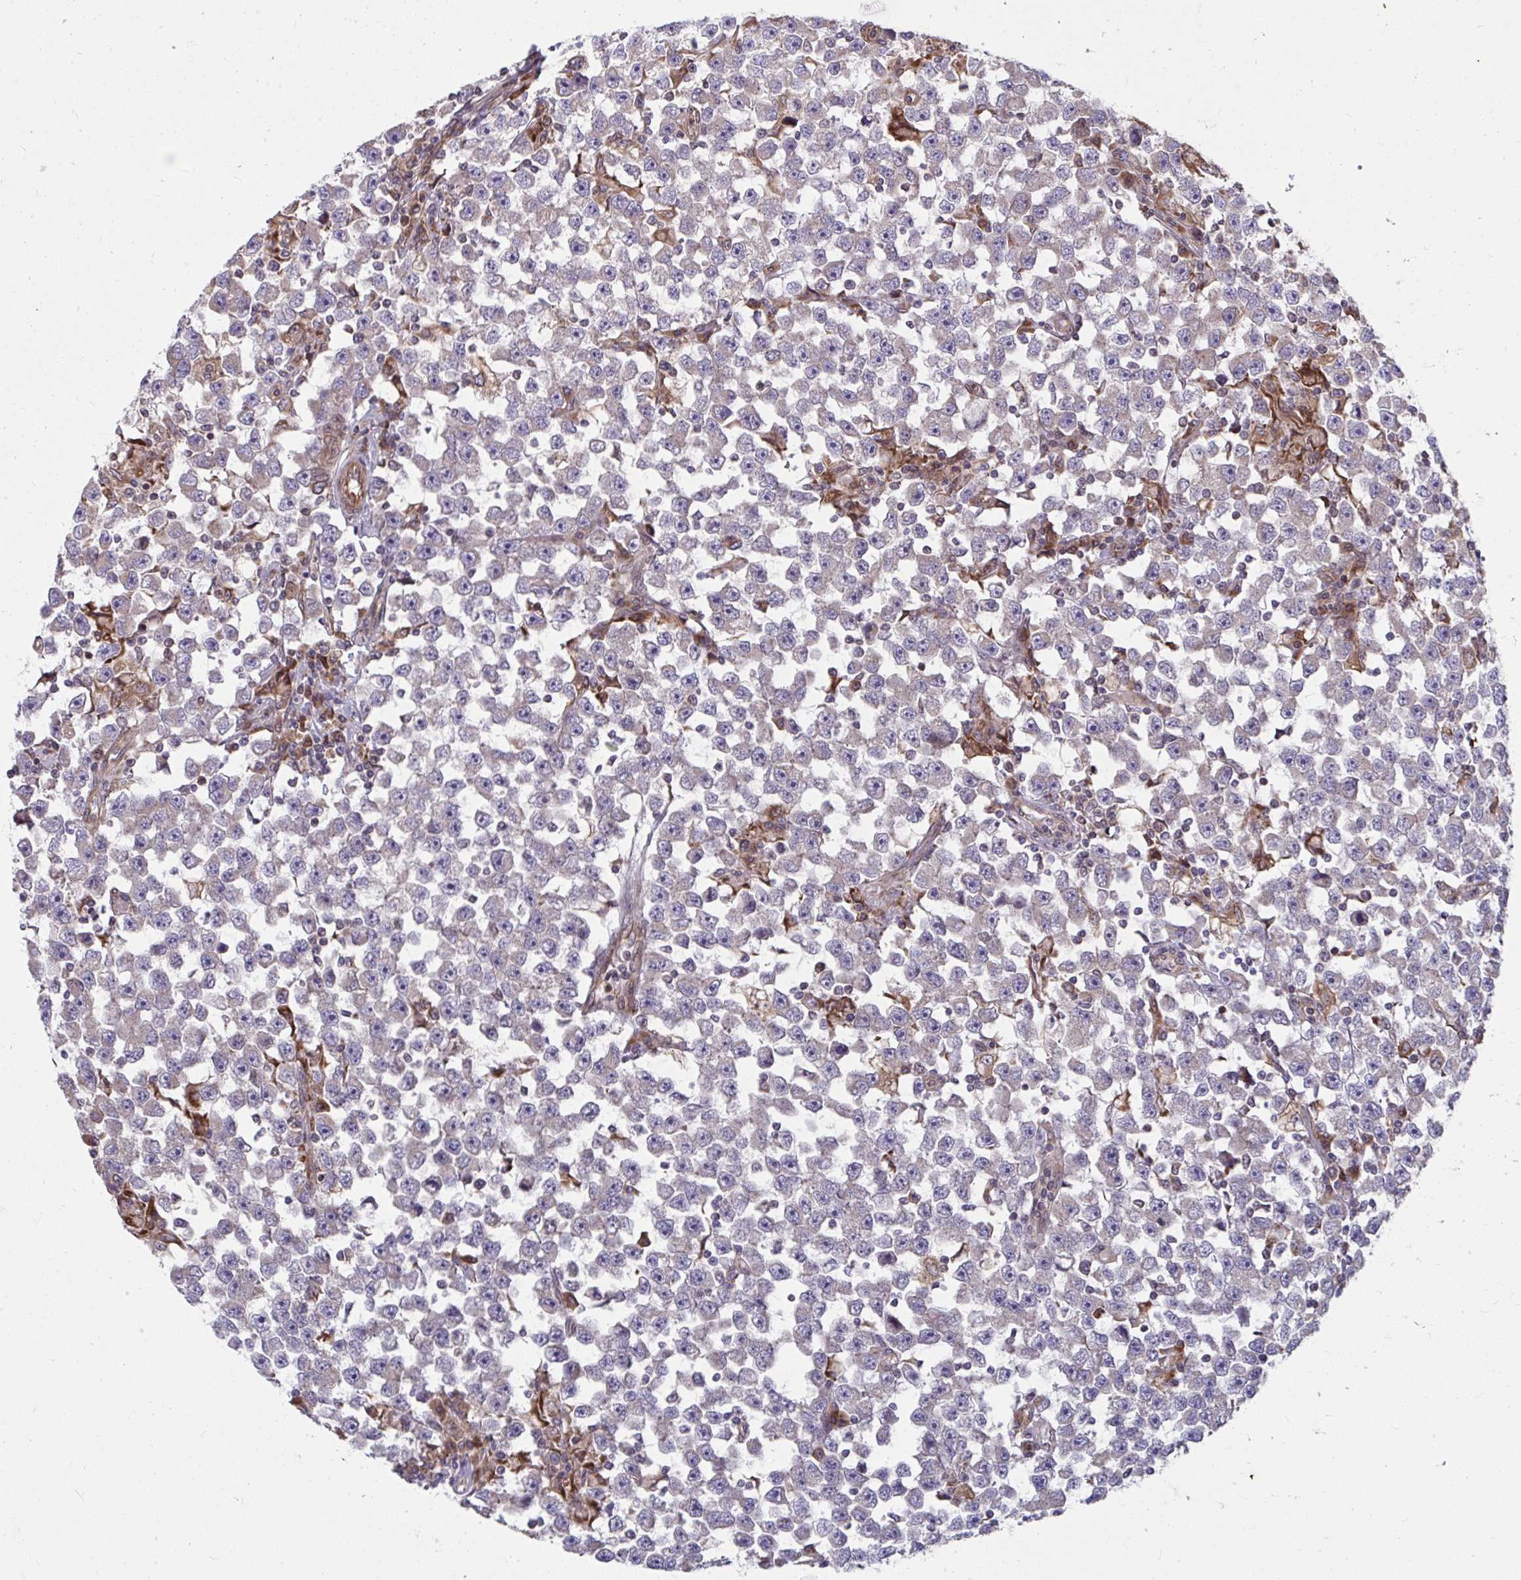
{"staining": {"intensity": "negative", "quantity": "none", "location": "none"}, "tissue": "testis cancer", "cell_type": "Tumor cells", "image_type": "cancer", "snomed": [{"axis": "morphology", "description": "Seminoma, NOS"}, {"axis": "topography", "description": "Testis"}], "caption": "Testis seminoma was stained to show a protein in brown. There is no significant expression in tumor cells.", "gene": "STIM2", "patient": {"sex": "male", "age": 33}}